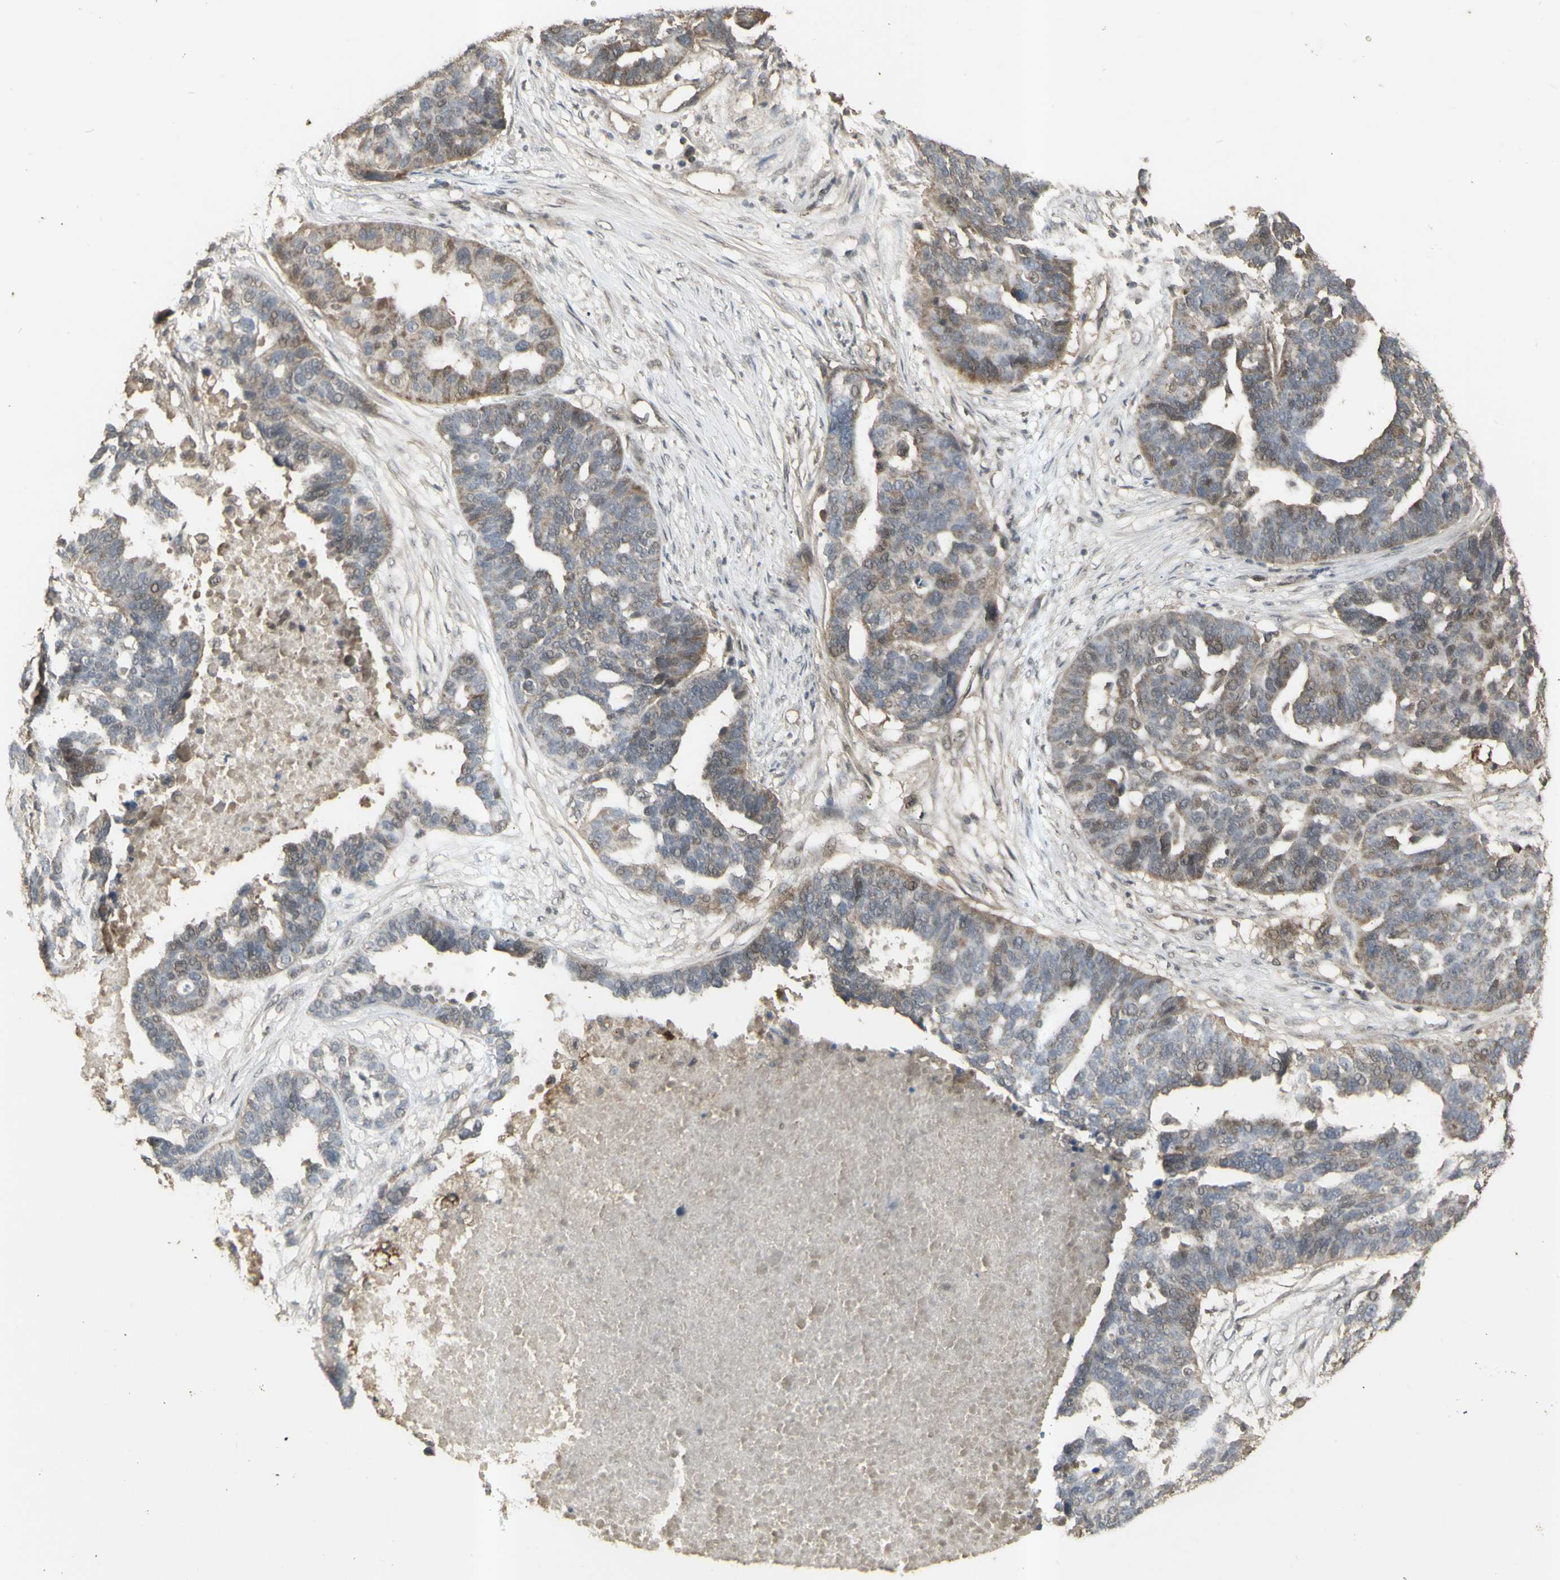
{"staining": {"intensity": "weak", "quantity": ">75%", "location": "cytoplasmic/membranous"}, "tissue": "ovarian cancer", "cell_type": "Tumor cells", "image_type": "cancer", "snomed": [{"axis": "morphology", "description": "Cystadenocarcinoma, serous, NOS"}, {"axis": "topography", "description": "Ovary"}], "caption": "Weak cytoplasmic/membranous staining for a protein is identified in about >75% of tumor cells of ovarian cancer (serous cystadenocarcinoma) using immunohistochemistry (IHC).", "gene": "ALOX12", "patient": {"sex": "female", "age": 59}}